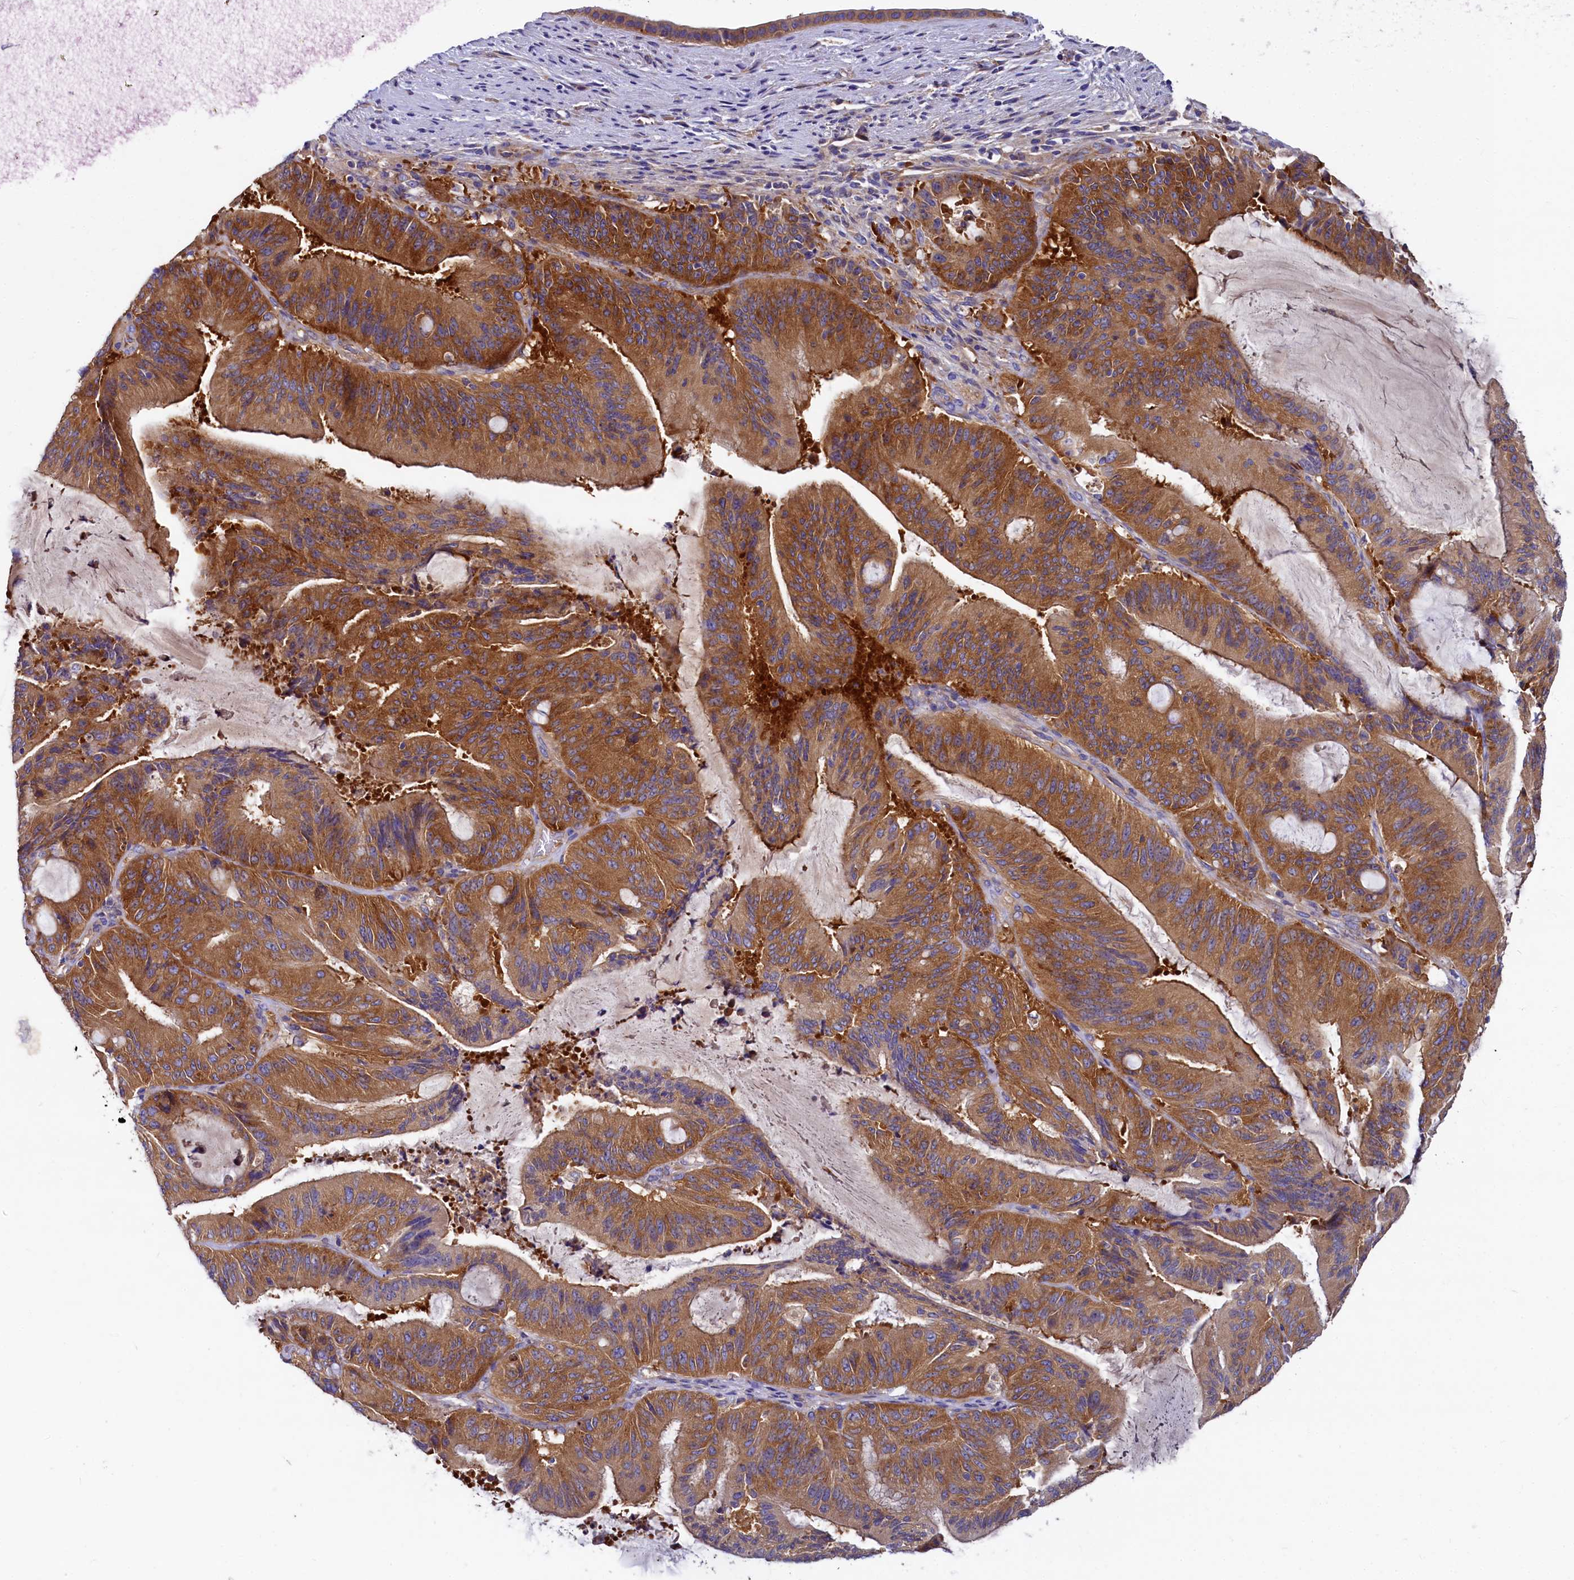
{"staining": {"intensity": "strong", "quantity": ">75%", "location": "cytoplasmic/membranous"}, "tissue": "liver cancer", "cell_type": "Tumor cells", "image_type": "cancer", "snomed": [{"axis": "morphology", "description": "Normal tissue, NOS"}, {"axis": "morphology", "description": "Cholangiocarcinoma"}, {"axis": "topography", "description": "Liver"}, {"axis": "topography", "description": "Peripheral nerve tissue"}], "caption": "Immunohistochemistry staining of liver cholangiocarcinoma, which demonstrates high levels of strong cytoplasmic/membranous positivity in about >75% of tumor cells indicating strong cytoplasmic/membranous protein expression. The staining was performed using DAB (brown) for protein detection and nuclei were counterstained in hematoxylin (blue).", "gene": "QARS1", "patient": {"sex": "female", "age": 73}}